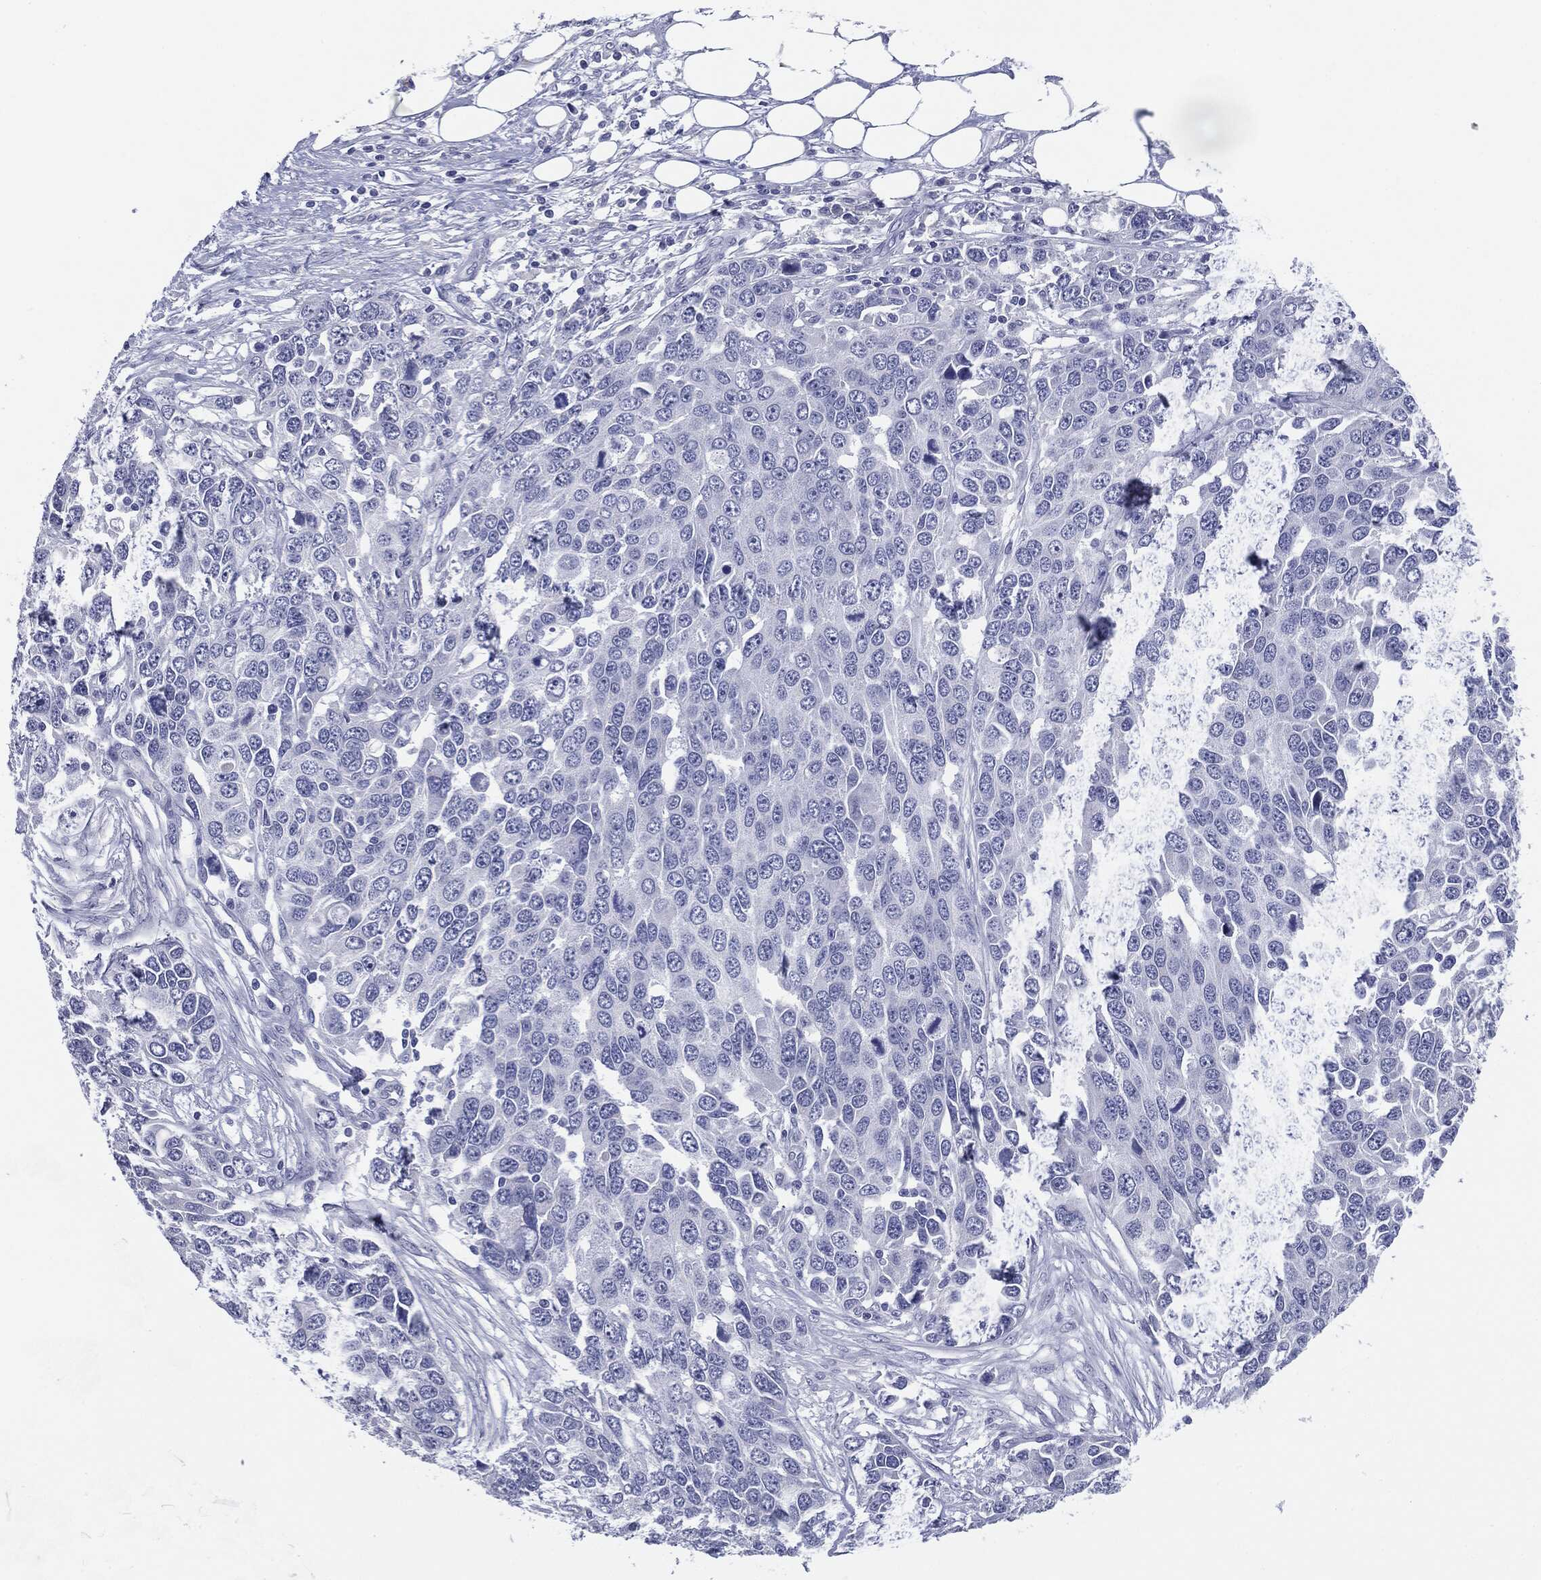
{"staining": {"intensity": "negative", "quantity": "none", "location": "none"}, "tissue": "ovarian cancer", "cell_type": "Tumor cells", "image_type": "cancer", "snomed": [{"axis": "morphology", "description": "Cystadenocarcinoma, serous, NOS"}, {"axis": "topography", "description": "Ovary"}], "caption": "Immunohistochemical staining of serous cystadenocarcinoma (ovarian) displays no significant expression in tumor cells.", "gene": "SERPINB4", "patient": {"sex": "female", "age": 76}}